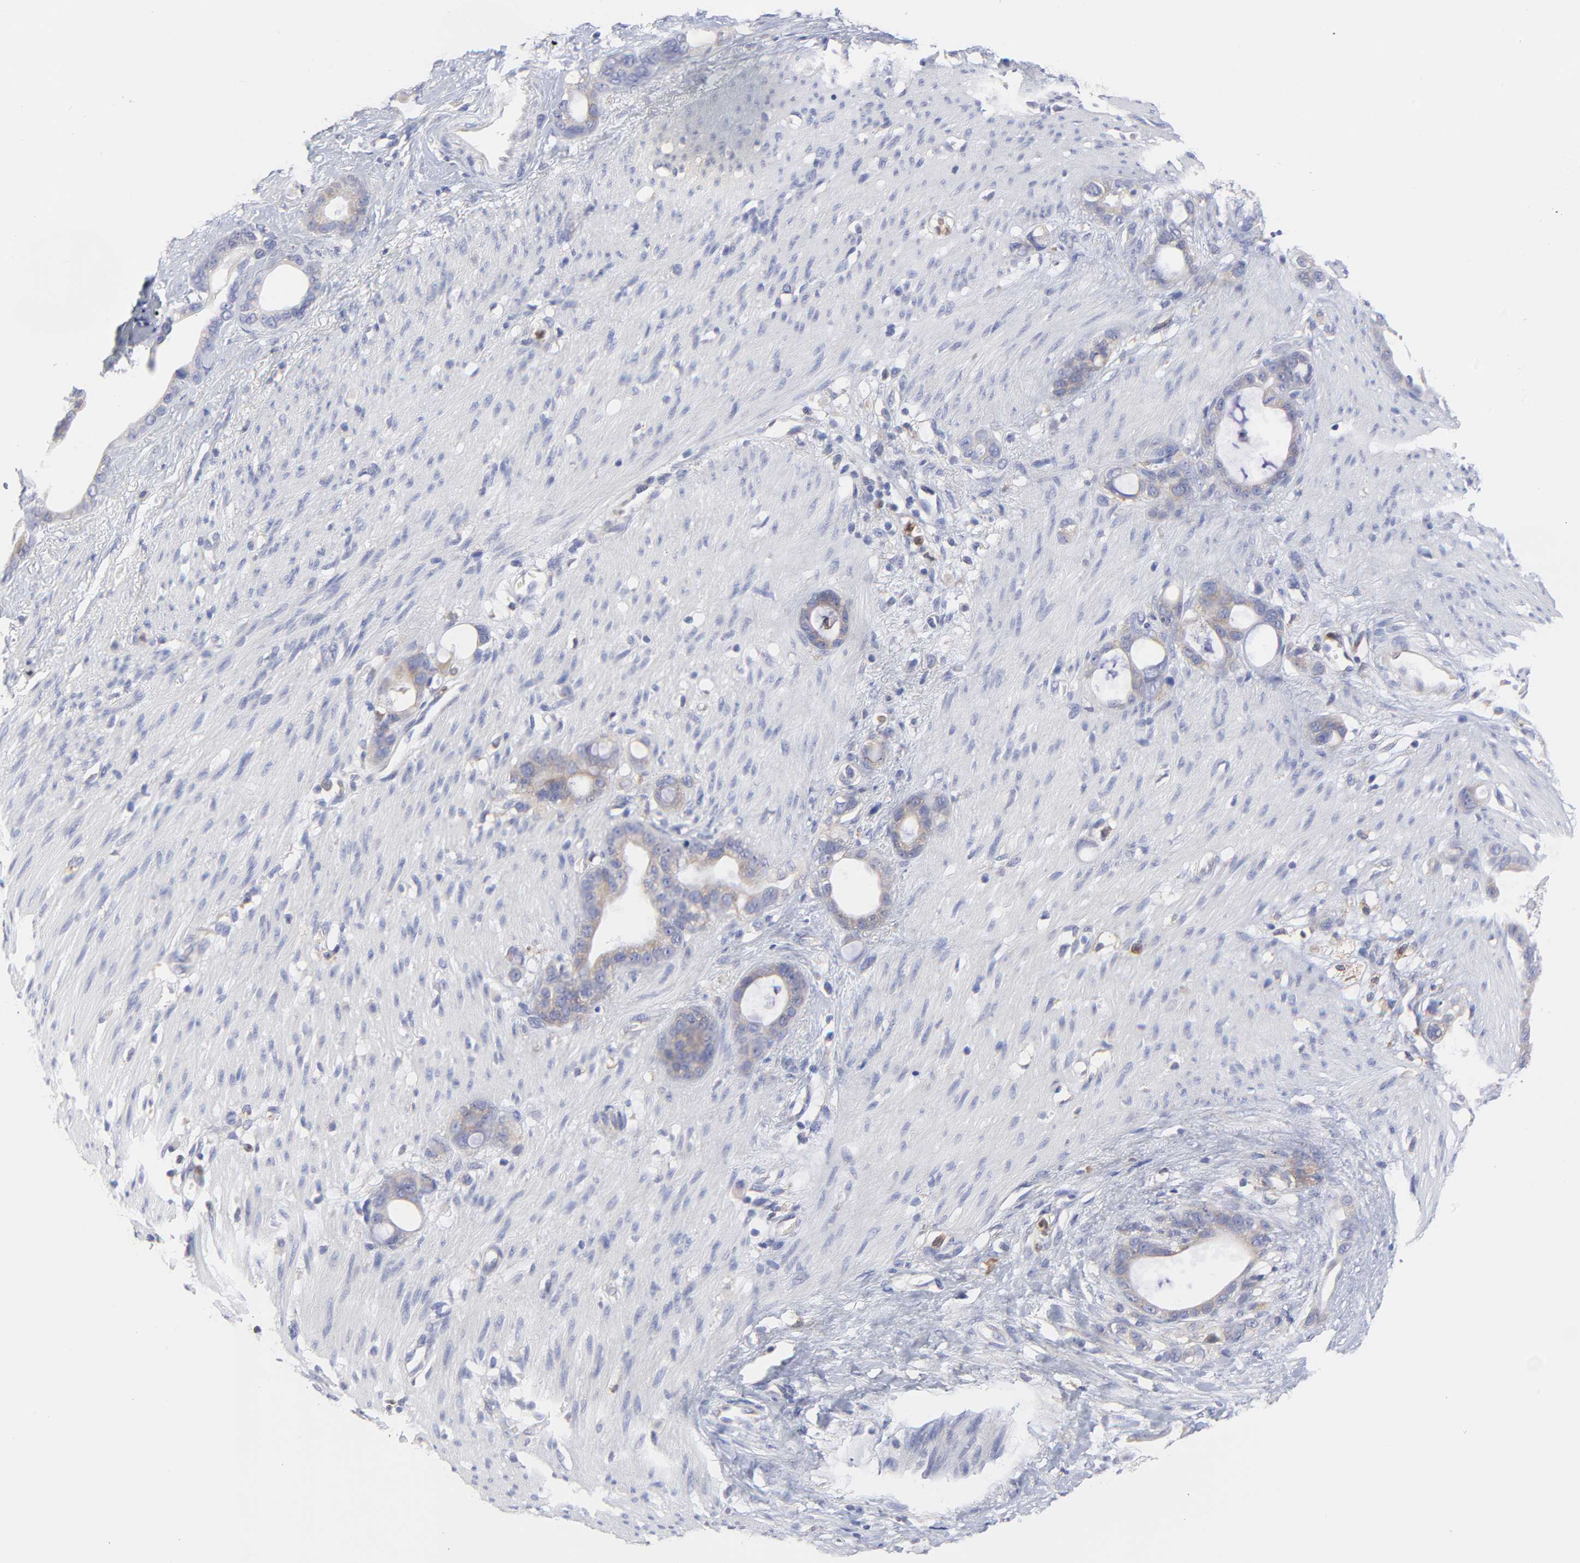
{"staining": {"intensity": "weak", "quantity": ">75%", "location": "cytoplasmic/membranous"}, "tissue": "stomach cancer", "cell_type": "Tumor cells", "image_type": "cancer", "snomed": [{"axis": "morphology", "description": "Adenocarcinoma, NOS"}, {"axis": "topography", "description": "Stomach"}], "caption": "This photomicrograph reveals IHC staining of adenocarcinoma (stomach), with low weak cytoplasmic/membranous expression in about >75% of tumor cells.", "gene": "MOSPD2", "patient": {"sex": "female", "age": 75}}